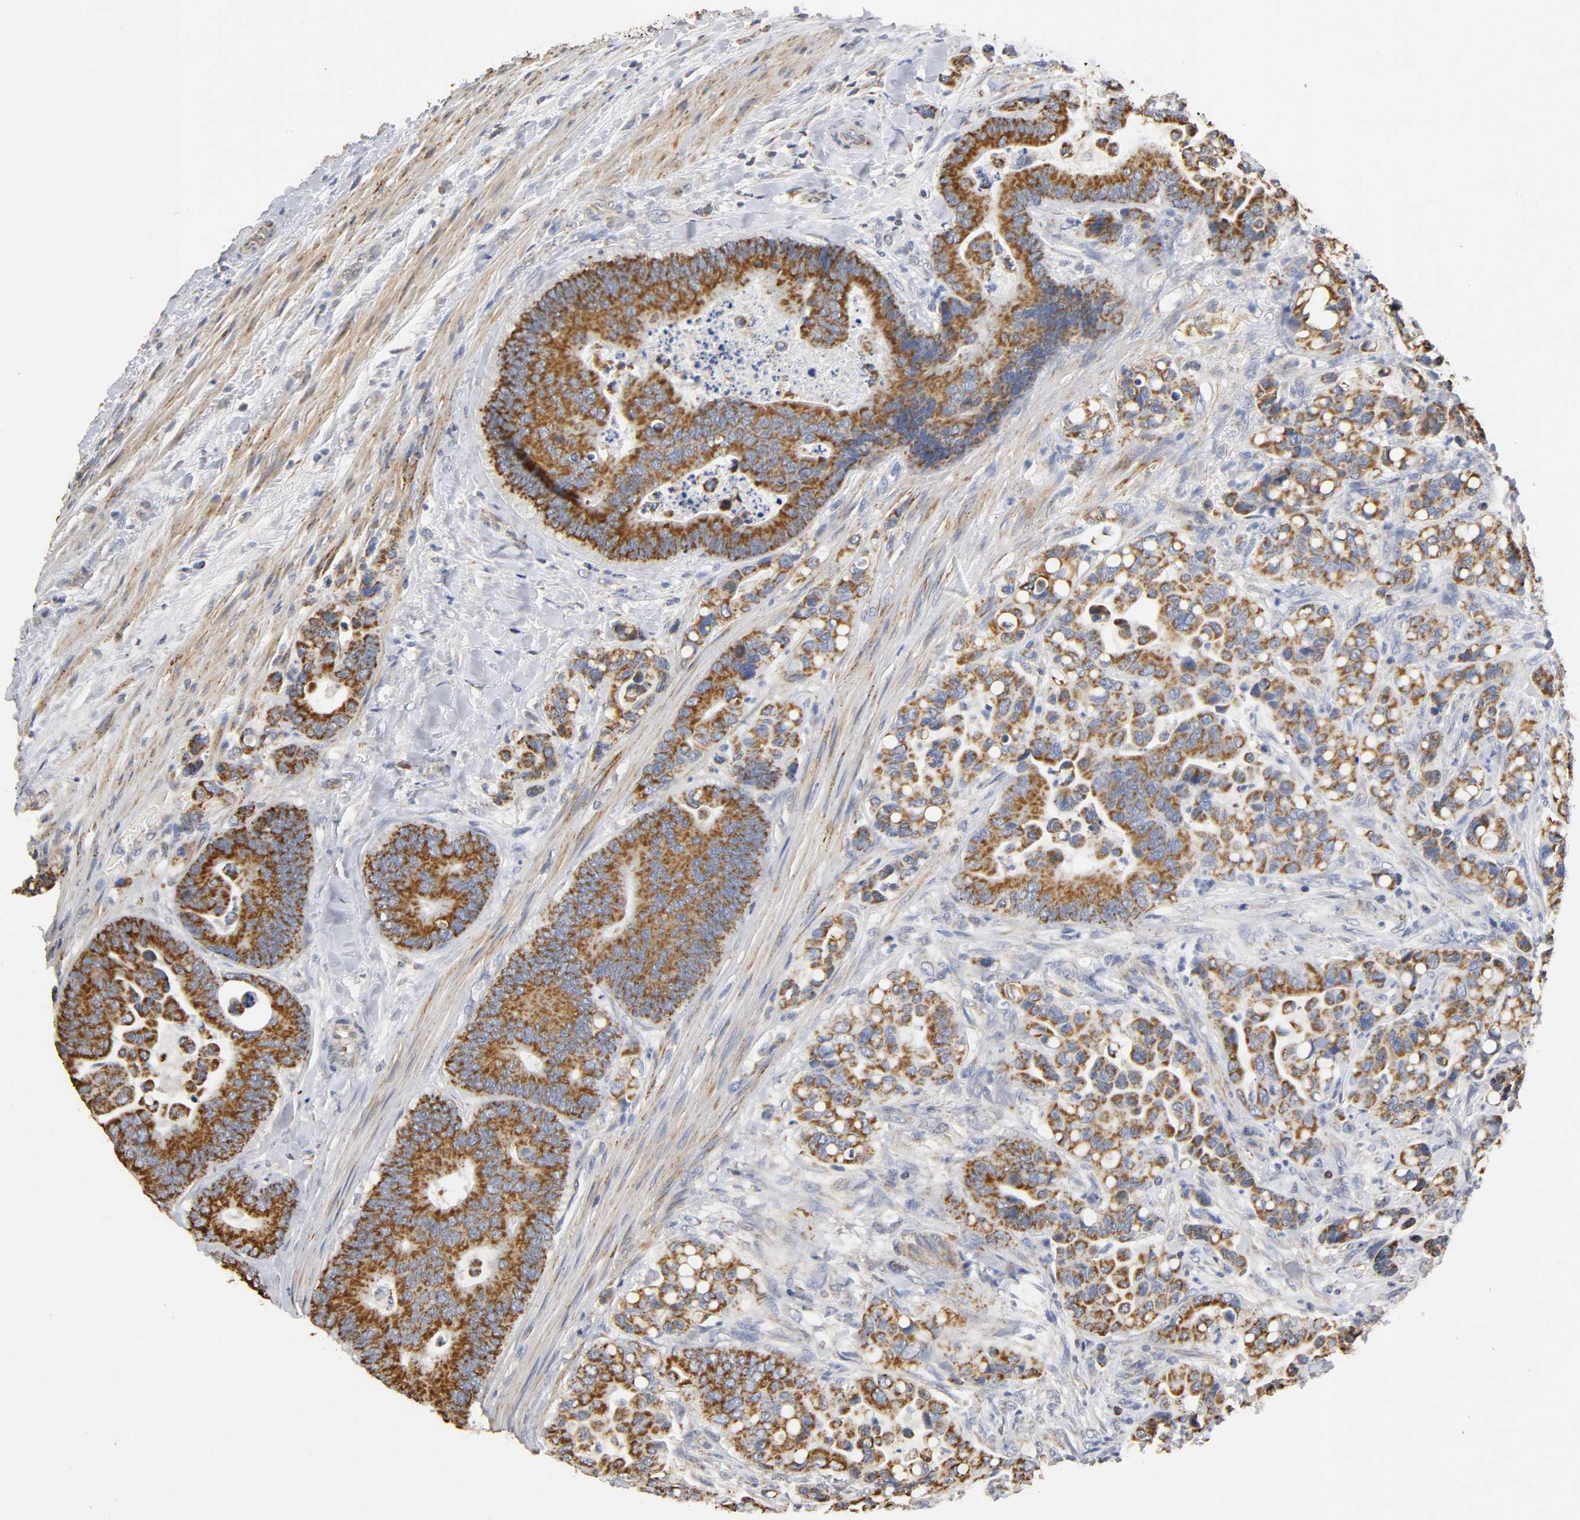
{"staining": {"intensity": "strong", "quantity": ">75%", "location": "cytoplasmic/membranous"}, "tissue": "colorectal cancer", "cell_type": "Tumor cells", "image_type": "cancer", "snomed": [{"axis": "morphology", "description": "Normal tissue, NOS"}, {"axis": "morphology", "description": "Adenocarcinoma, NOS"}, {"axis": "topography", "description": "Colon"}], "caption": "Tumor cells display strong cytoplasmic/membranous expression in about >75% of cells in adenocarcinoma (colorectal).", "gene": "SYT16", "patient": {"sex": "male", "age": 82}}